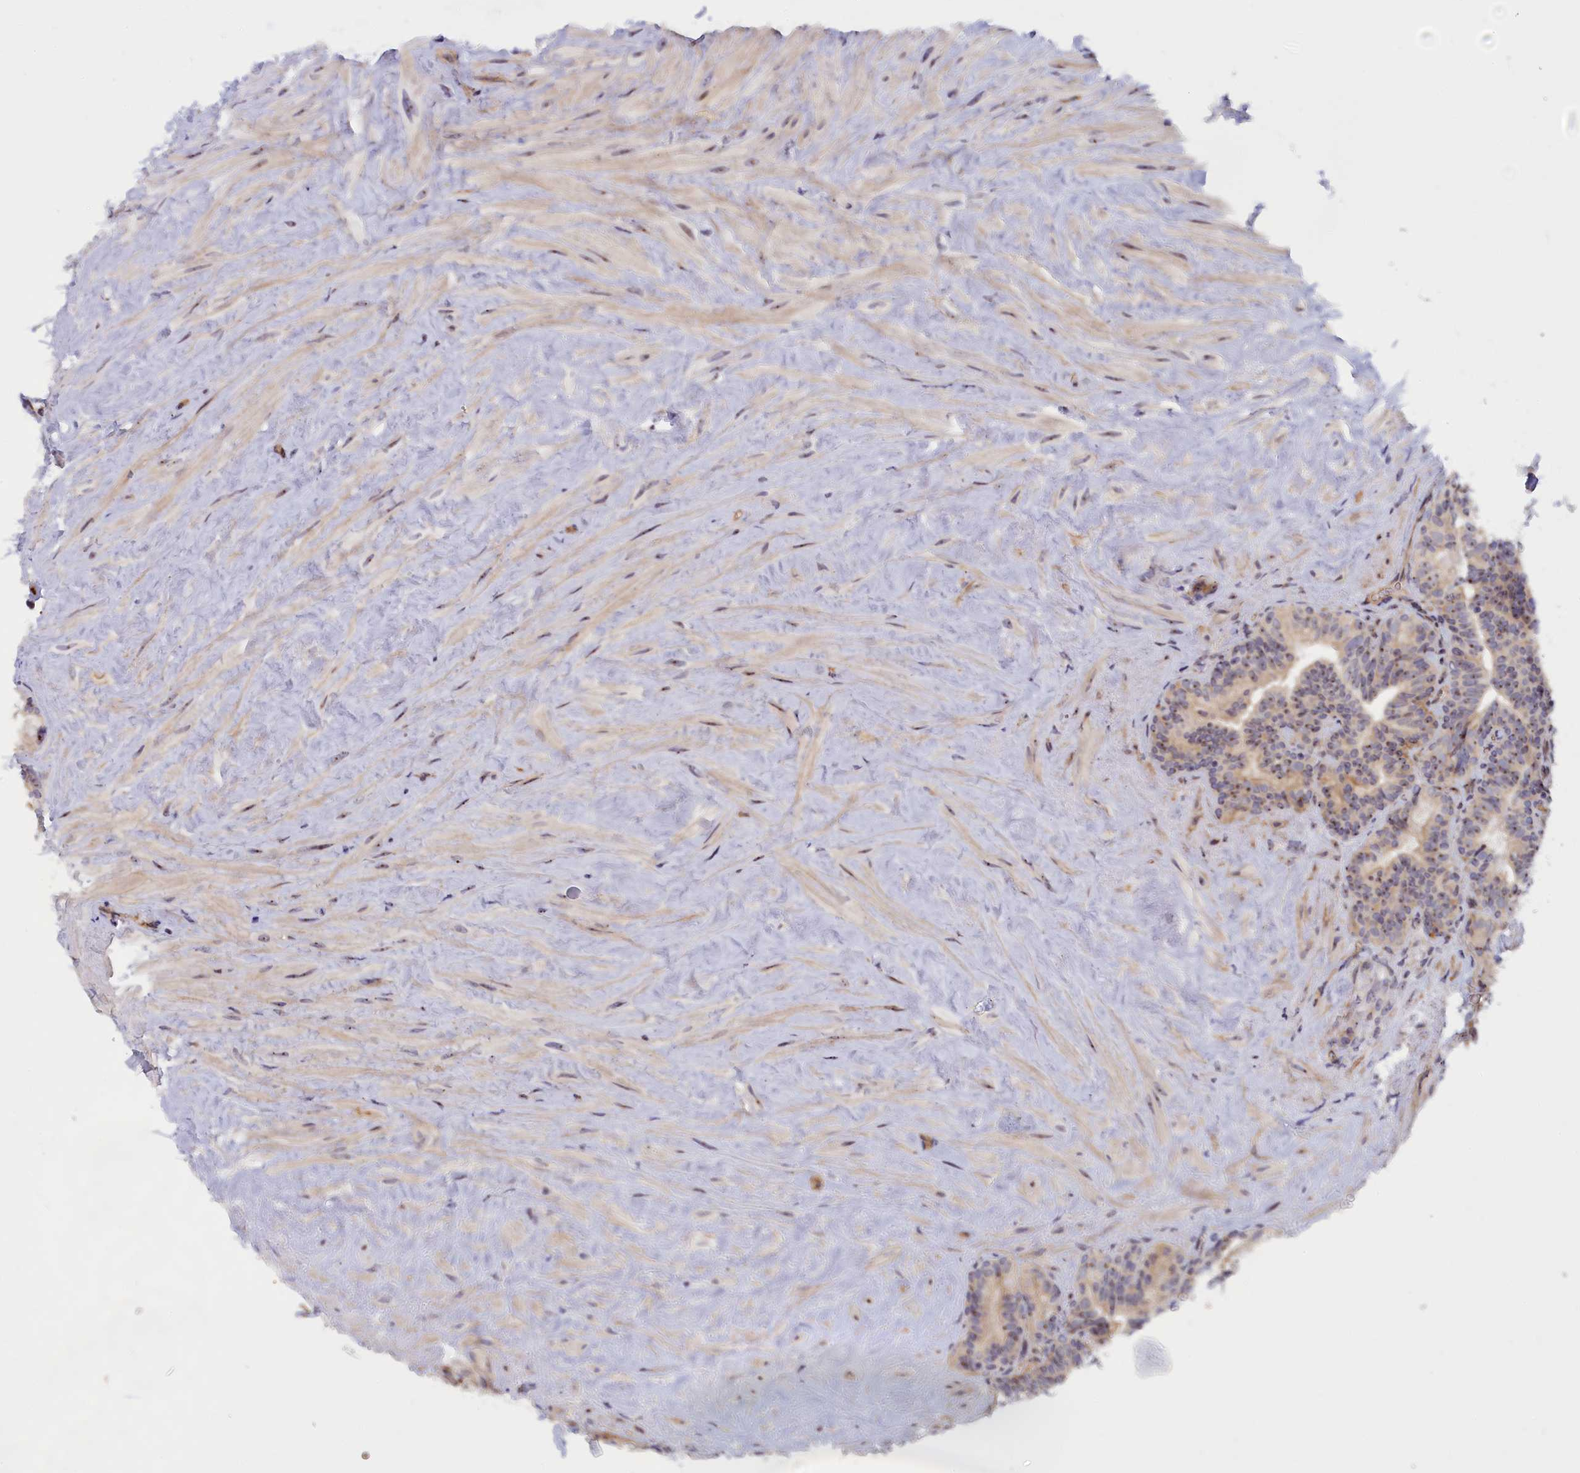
{"staining": {"intensity": "weak", "quantity": "25%-75%", "location": "nuclear"}, "tissue": "seminal vesicle", "cell_type": "Glandular cells", "image_type": "normal", "snomed": [{"axis": "morphology", "description": "Normal tissue, NOS"}, {"axis": "topography", "description": "Seminal veicle"}], "caption": "Immunohistochemical staining of benign seminal vesicle shows low levels of weak nuclear positivity in approximately 25%-75% of glandular cells. (brown staining indicates protein expression, while blue staining denotes nuclei).", "gene": "DBNDD1", "patient": {"sex": "male", "age": 68}}